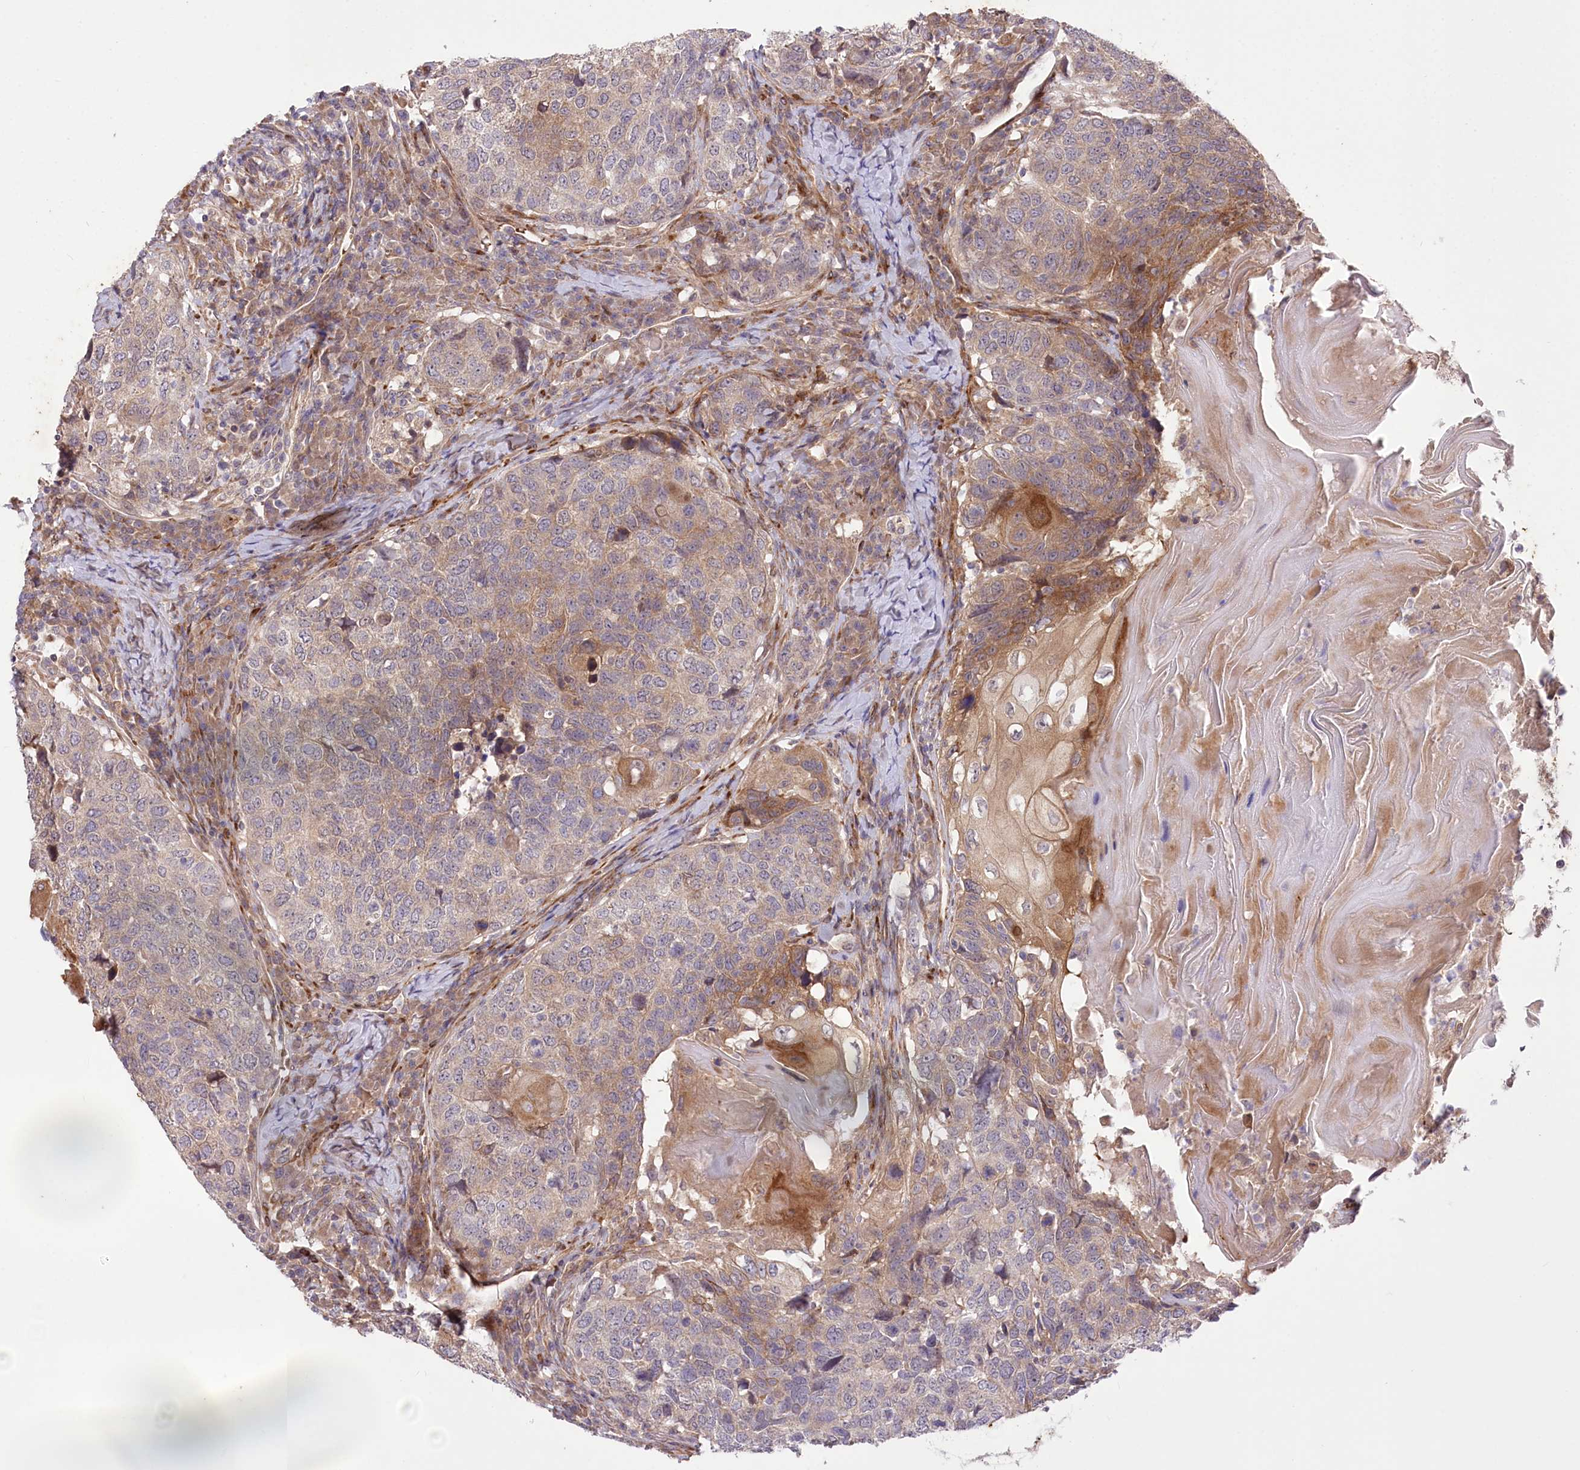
{"staining": {"intensity": "moderate", "quantity": "<25%", "location": "cytoplasmic/membranous"}, "tissue": "head and neck cancer", "cell_type": "Tumor cells", "image_type": "cancer", "snomed": [{"axis": "morphology", "description": "Squamous cell carcinoma, NOS"}, {"axis": "topography", "description": "Head-Neck"}], "caption": "This micrograph shows immunohistochemistry staining of head and neck cancer, with low moderate cytoplasmic/membranous expression in about <25% of tumor cells.", "gene": "TRUB1", "patient": {"sex": "male", "age": 66}}